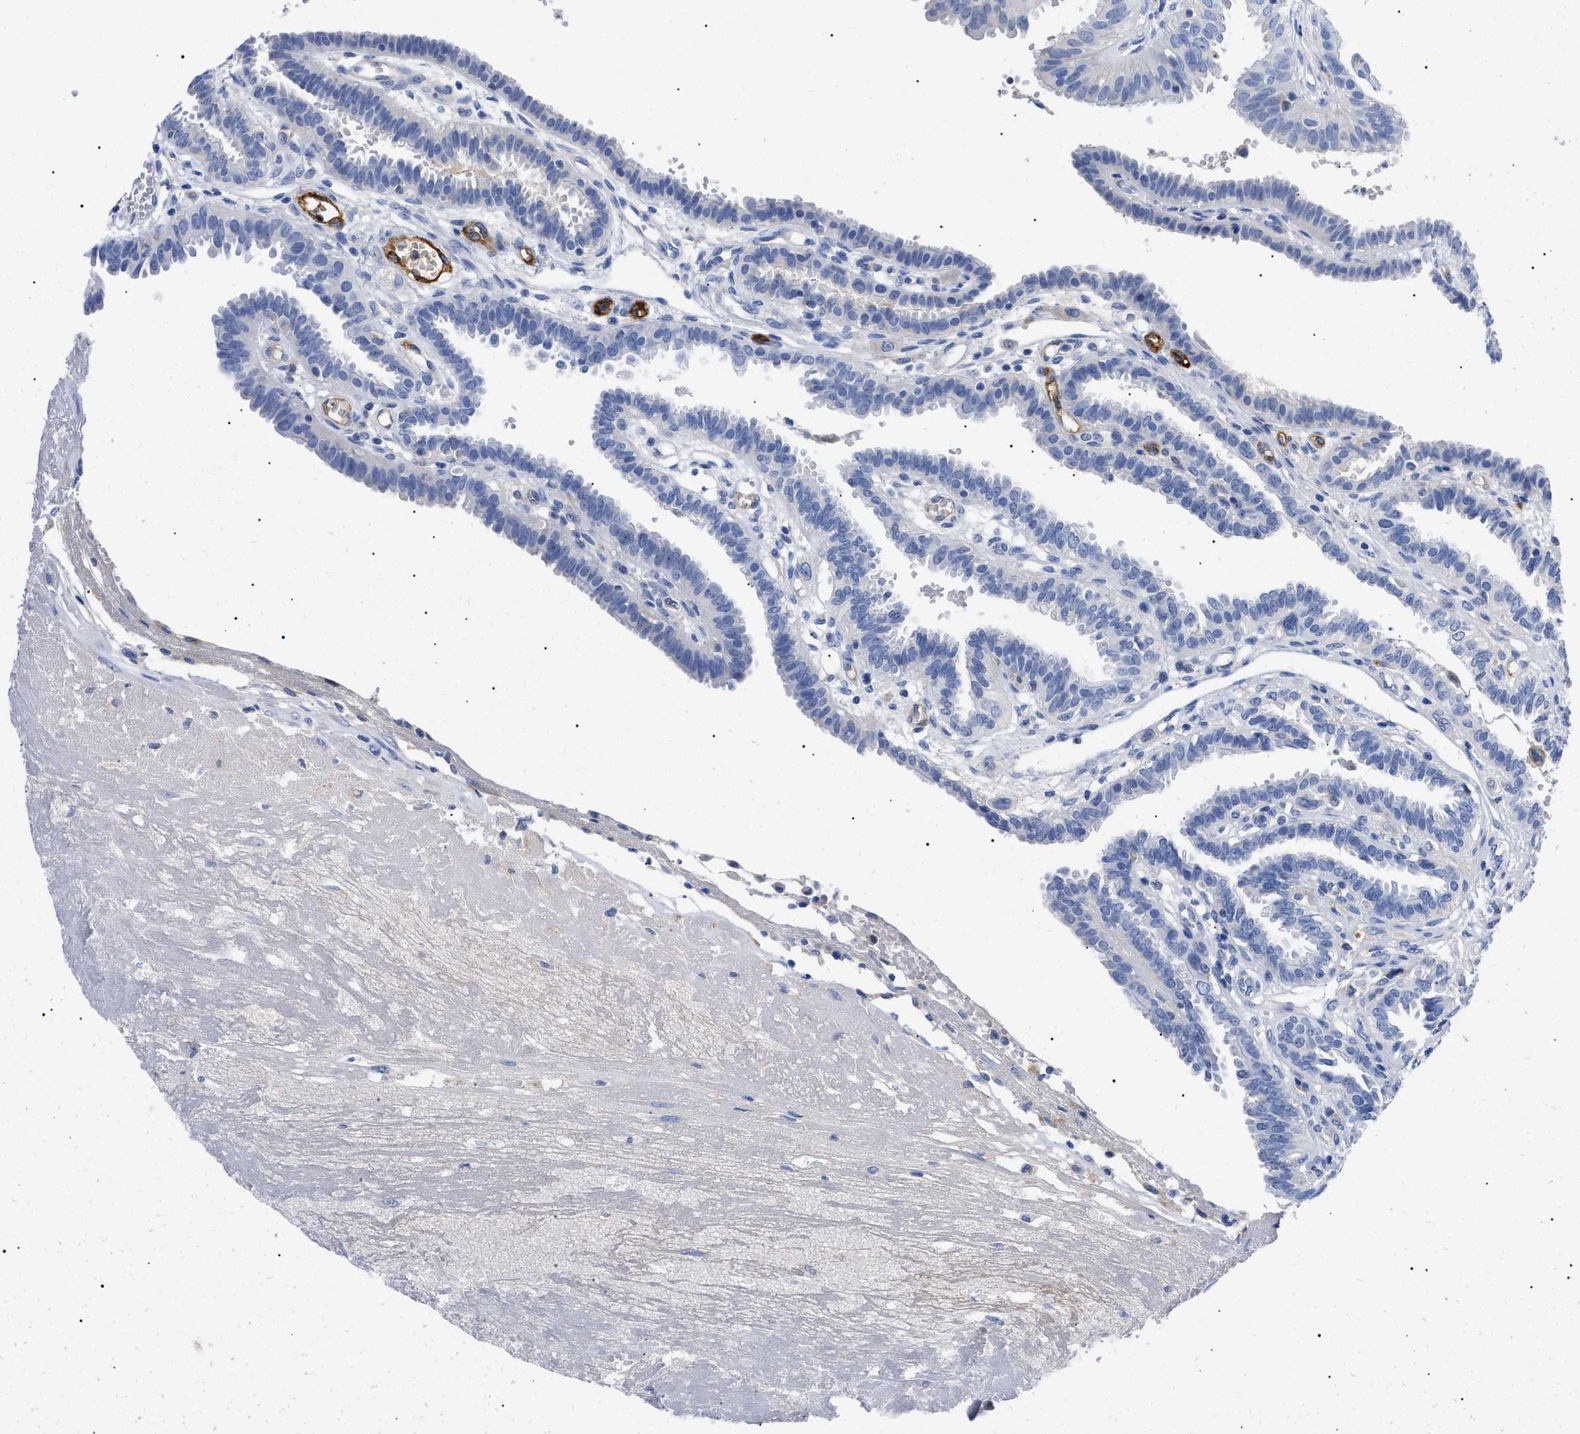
{"staining": {"intensity": "negative", "quantity": "none", "location": "none"}, "tissue": "fallopian tube", "cell_type": "Glandular cells", "image_type": "normal", "snomed": [{"axis": "morphology", "description": "Normal tissue, NOS"}, {"axis": "topography", "description": "Fallopian tube"}, {"axis": "topography", "description": "Placenta"}], "caption": "Immunohistochemistry histopathology image of benign human fallopian tube stained for a protein (brown), which exhibits no positivity in glandular cells. (Brightfield microscopy of DAB (3,3'-diaminobenzidine) immunohistochemistry (IHC) at high magnification).", "gene": "ACKR1", "patient": {"sex": "female", "age": 34}}